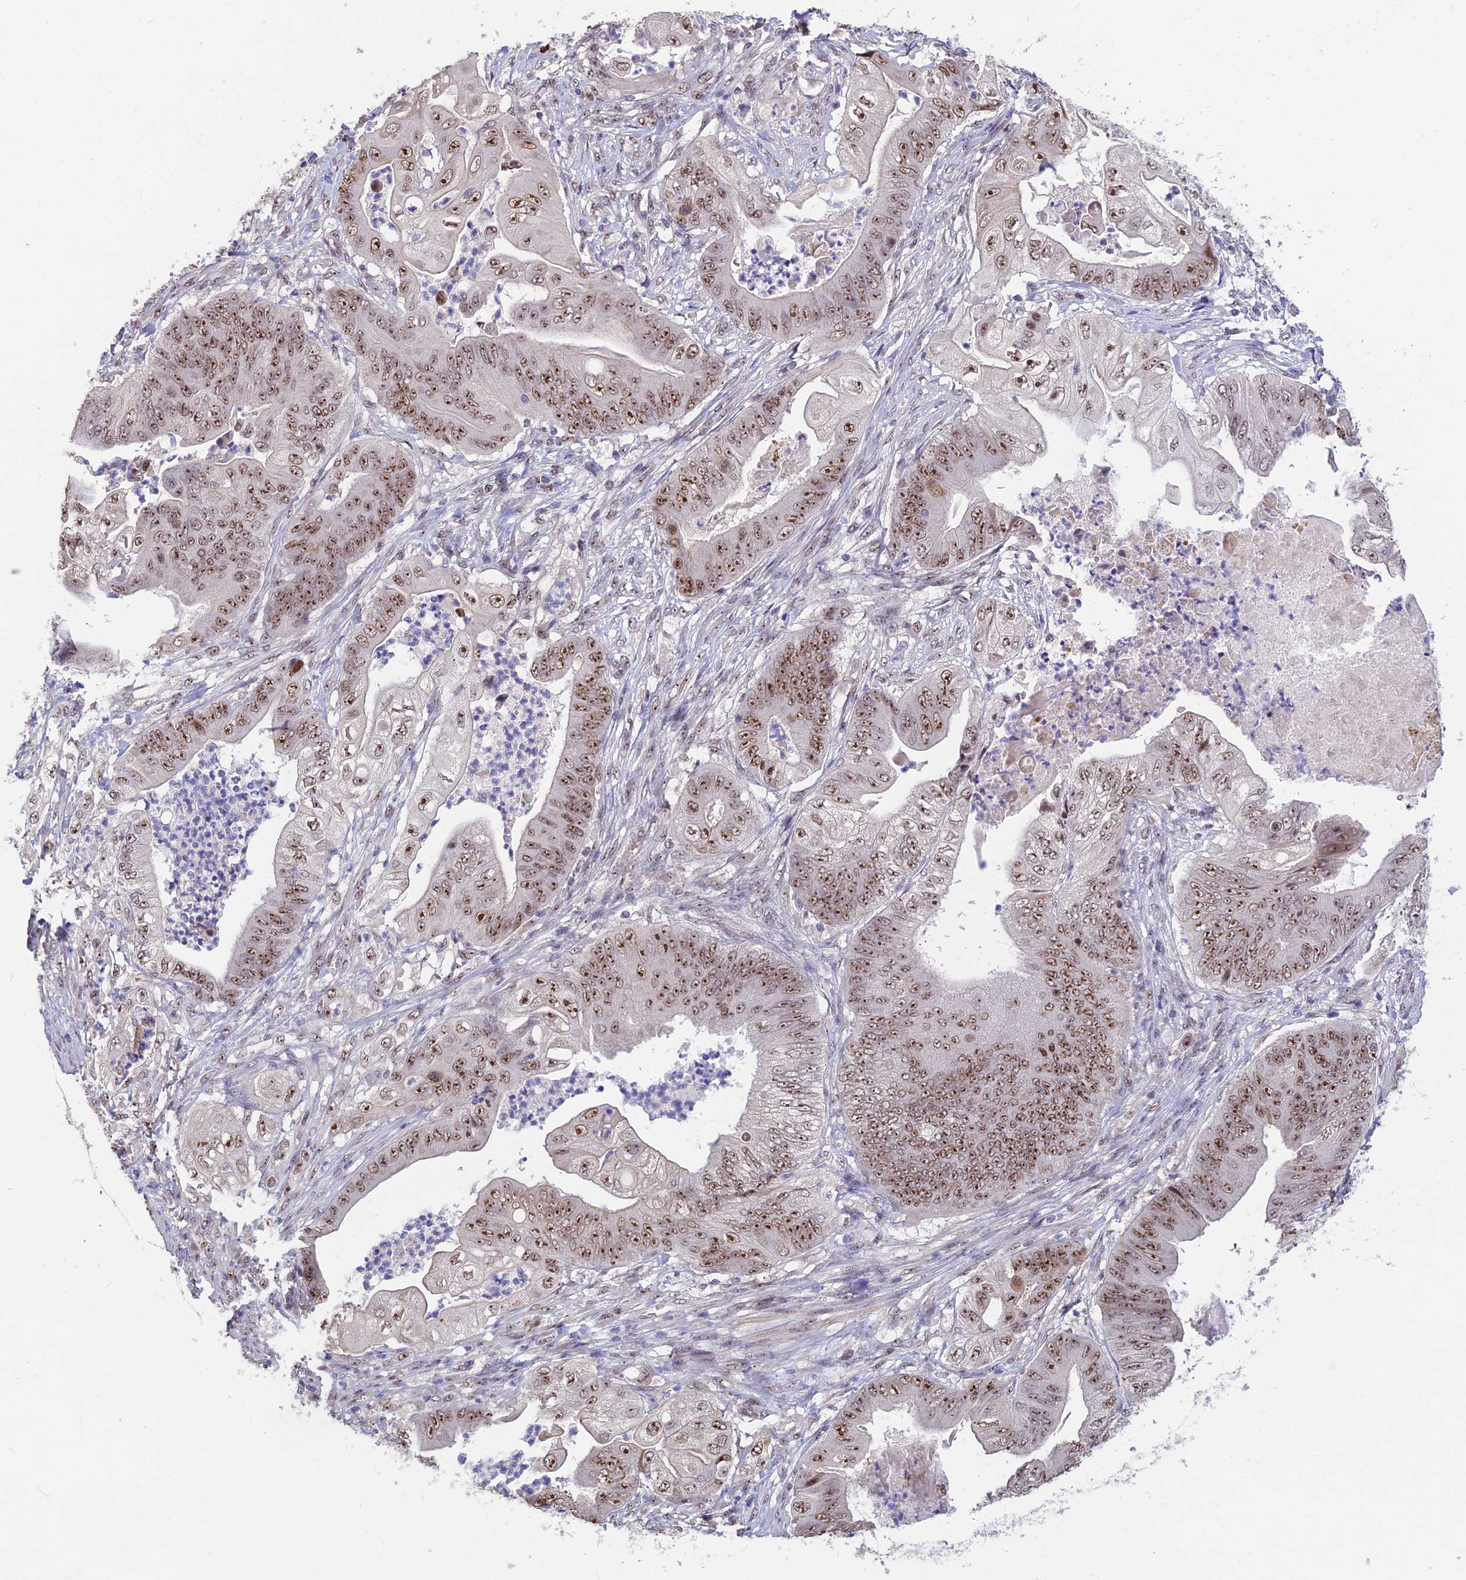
{"staining": {"intensity": "moderate", "quantity": "25%-75%", "location": "nuclear"}, "tissue": "stomach cancer", "cell_type": "Tumor cells", "image_type": "cancer", "snomed": [{"axis": "morphology", "description": "Adenocarcinoma, NOS"}, {"axis": "topography", "description": "Stomach"}], "caption": "Immunohistochemistry (IHC) histopathology image of neoplastic tissue: stomach adenocarcinoma stained using IHC exhibits medium levels of moderate protein expression localized specifically in the nuclear of tumor cells, appearing as a nuclear brown color.", "gene": "POLR1G", "patient": {"sex": "male", "age": 62}}